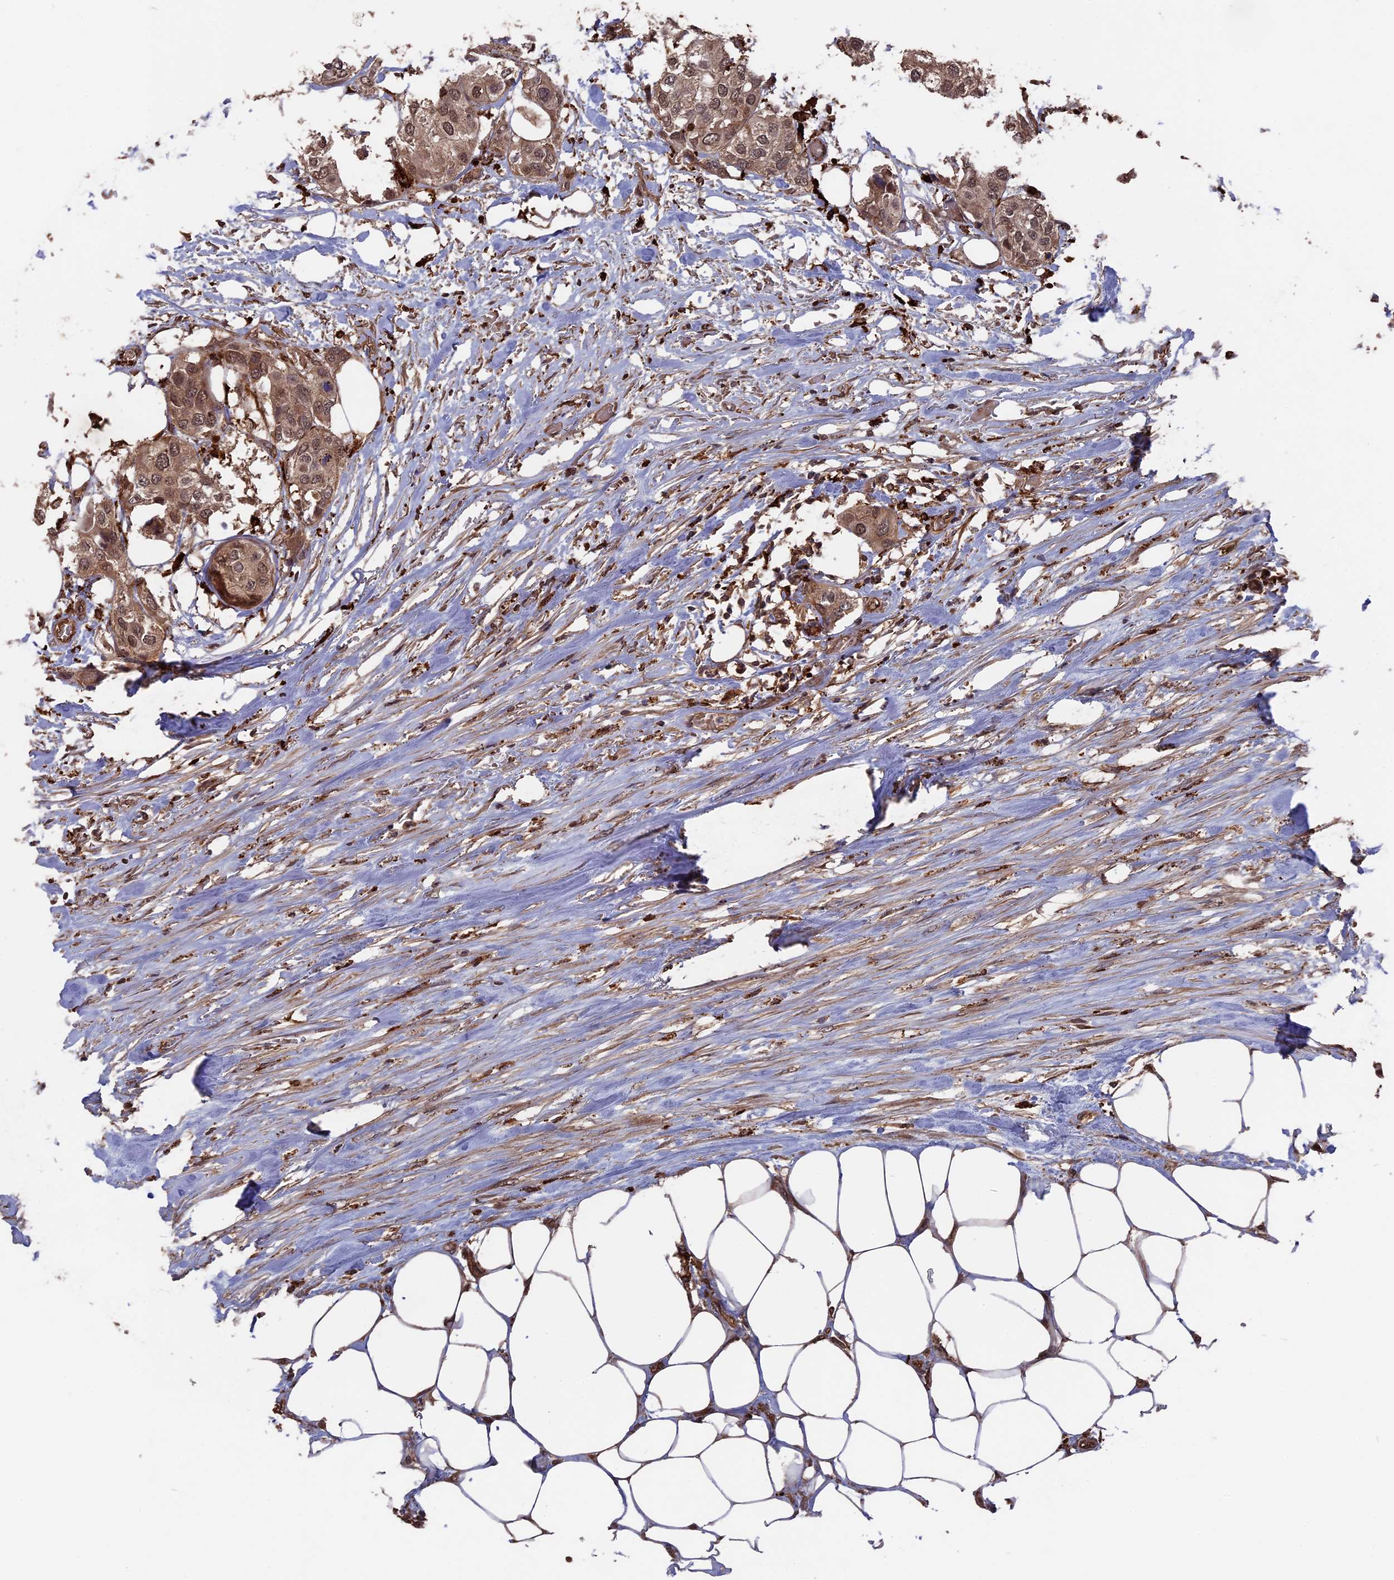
{"staining": {"intensity": "moderate", "quantity": ">75%", "location": "cytoplasmic/membranous,nuclear"}, "tissue": "urothelial cancer", "cell_type": "Tumor cells", "image_type": "cancer", "snomed": [{"axis": "morphology", "description": "Urothelial carcinoma, High grade"}, {"axis": "topography", "description": "Urinary bladder"}], "caption": "Urothelial cancer tissue reveals moderate cytoplasmic/membranous and nuclear positivity in about >75% of tumor cells", "gene": "TELO2", "patient": {"sex": "male", "age": 64}}